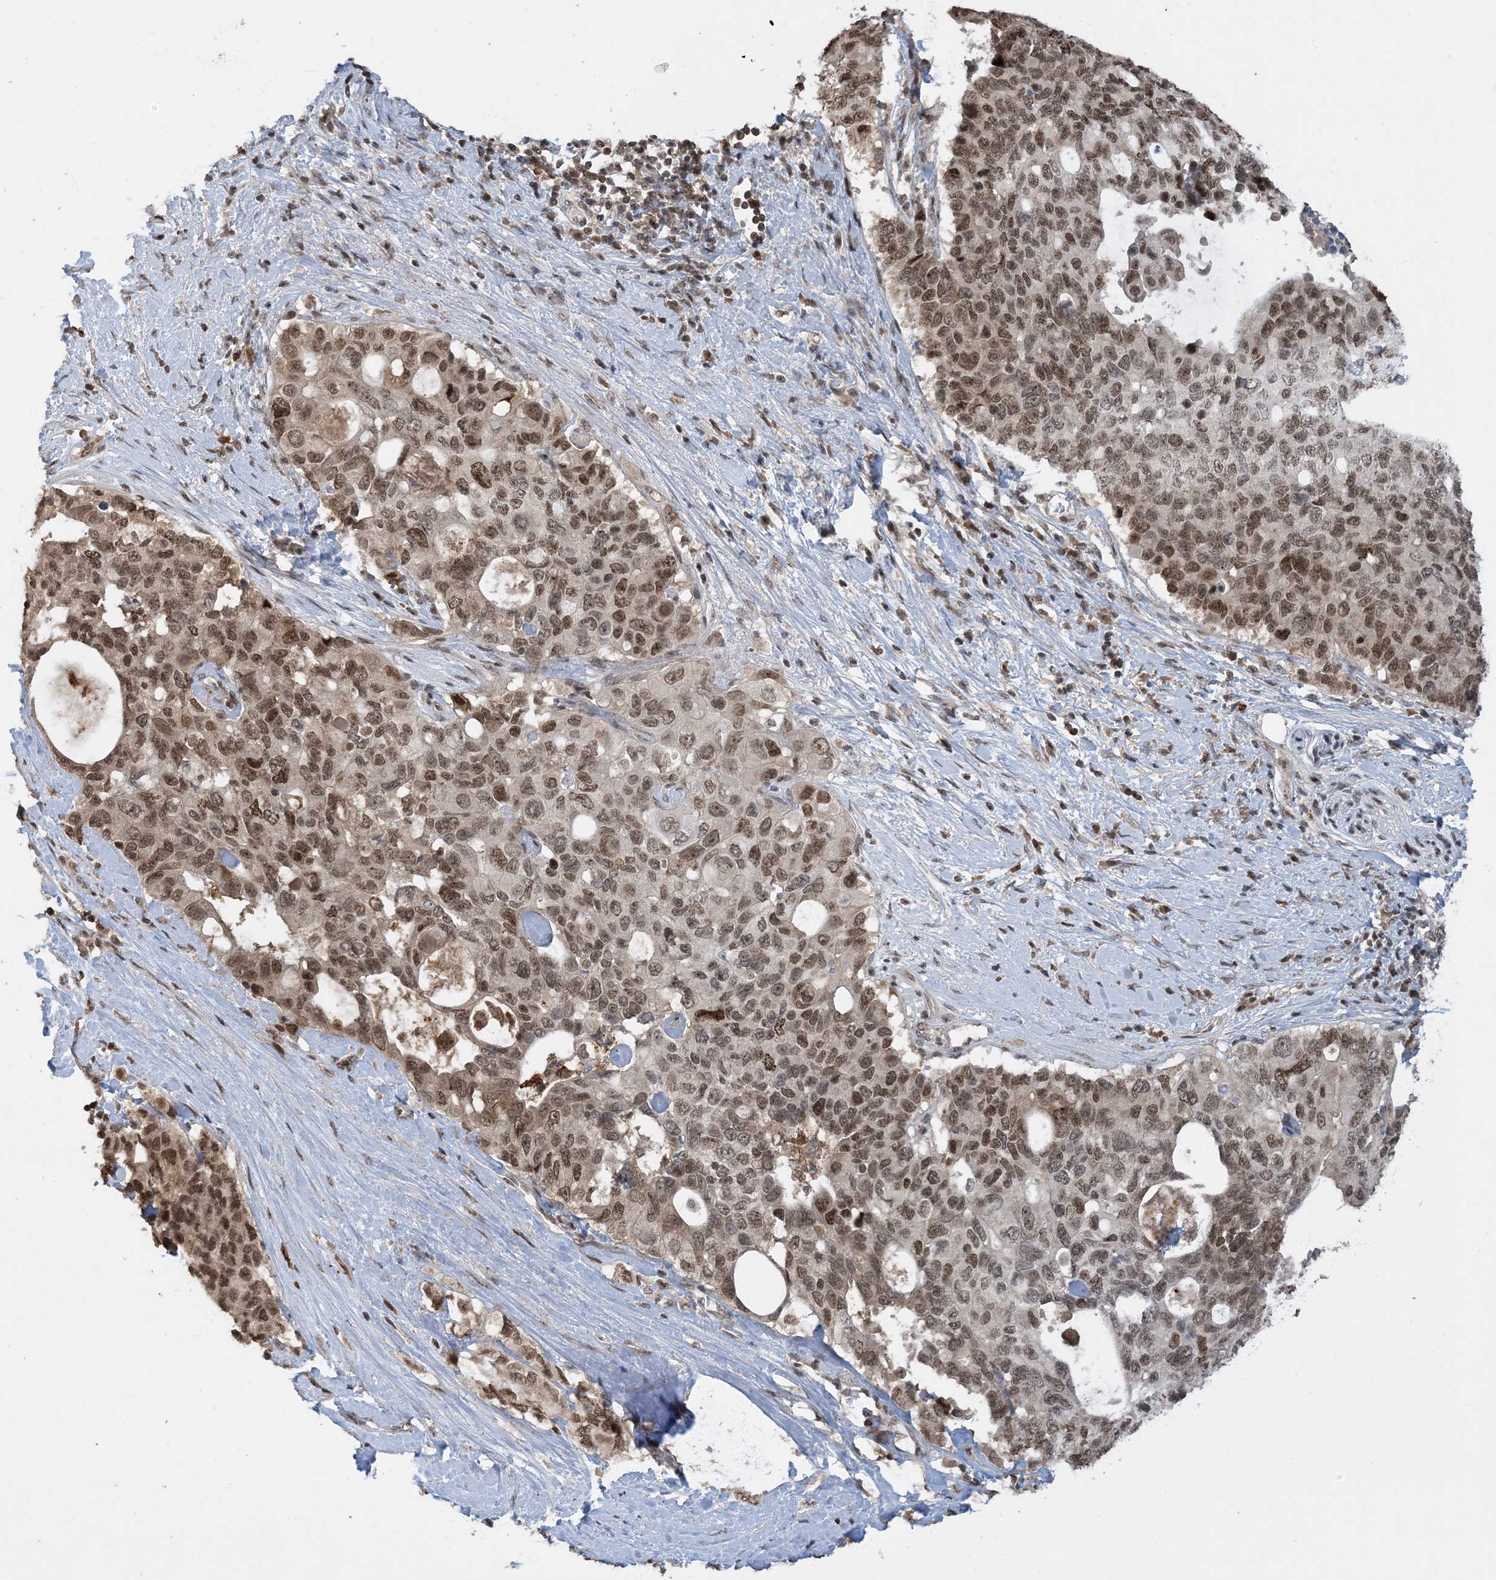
{"staining": {"intensity": "moderate", "quantity": ">75%", "location": "nuclear"}, "tissue": "pancreatic cancer", "cell_type": "Tumor cells", "image_type": "cancer", "snomed": [{"axis": "morphology", "description": "Adenocarcinoma, NOS"}, {"axis": "topography", "description": "Pancreas"}], "caption": "There is medium levels of moderate nuclear positivity in tumor cells of pancreatic adenocarcinoma, as demonstrated by immunohistochemical staining (brown color).", "gene": "ACYP2", "patient": {"sex": "female", "age": 56}}